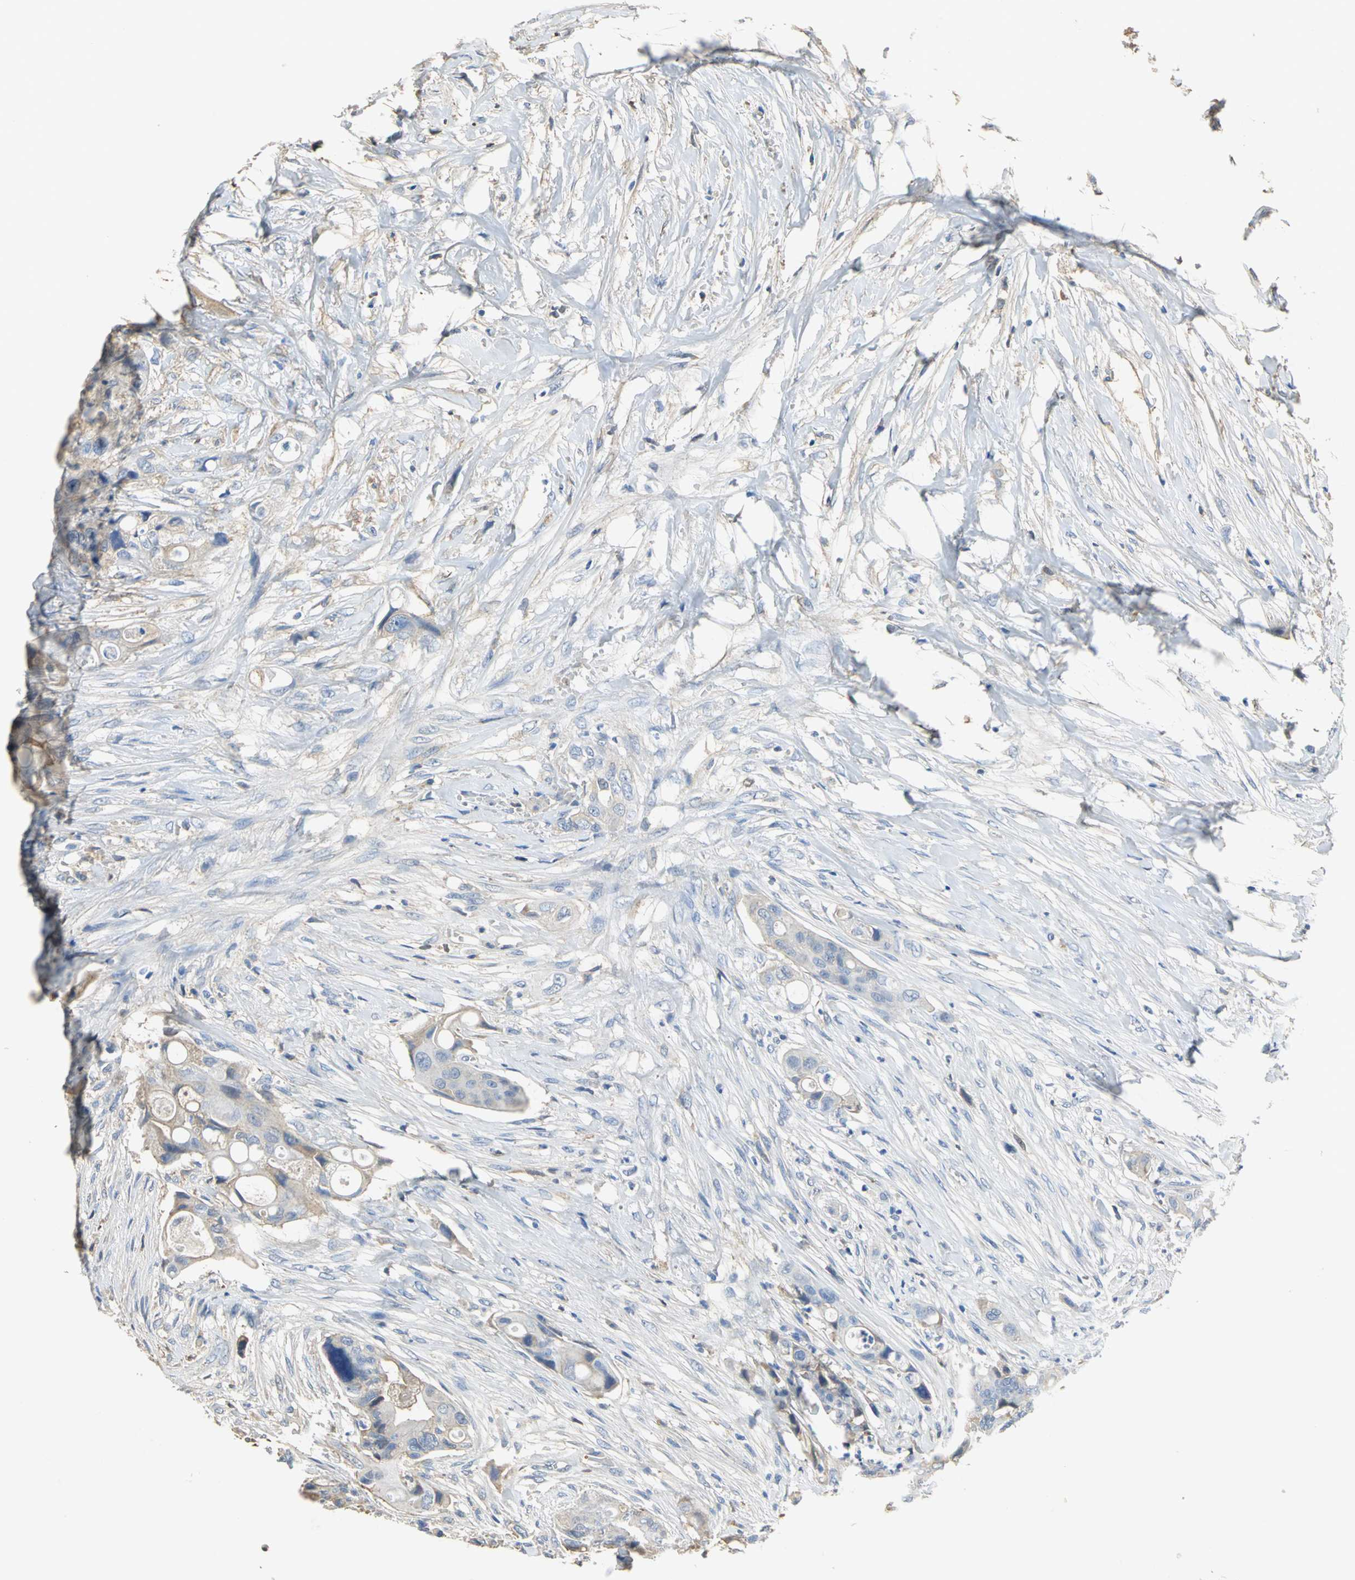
{"staining": {"intensity": "moderate", "quantity": "25%-75%", "location": "cytoplasmic/membranous"}, "tissue": "colorectal cancer", "cell_type": "Tumor cells", "image_type": "cancer", "snomed": [{"axis": "morphology", "description": "Adenocarcinoma, NOS"}, {"axis": "topography", "description": "Colon"}], "caption": "The histopathology image shows a brown stain indicating the presence of a protein in the cytoplasmic/membranous of tumor cells in colorectal cancer (adenocarcinoma).", "gene": "GYG2", "patient": {"sex": "female", "age": 57}}